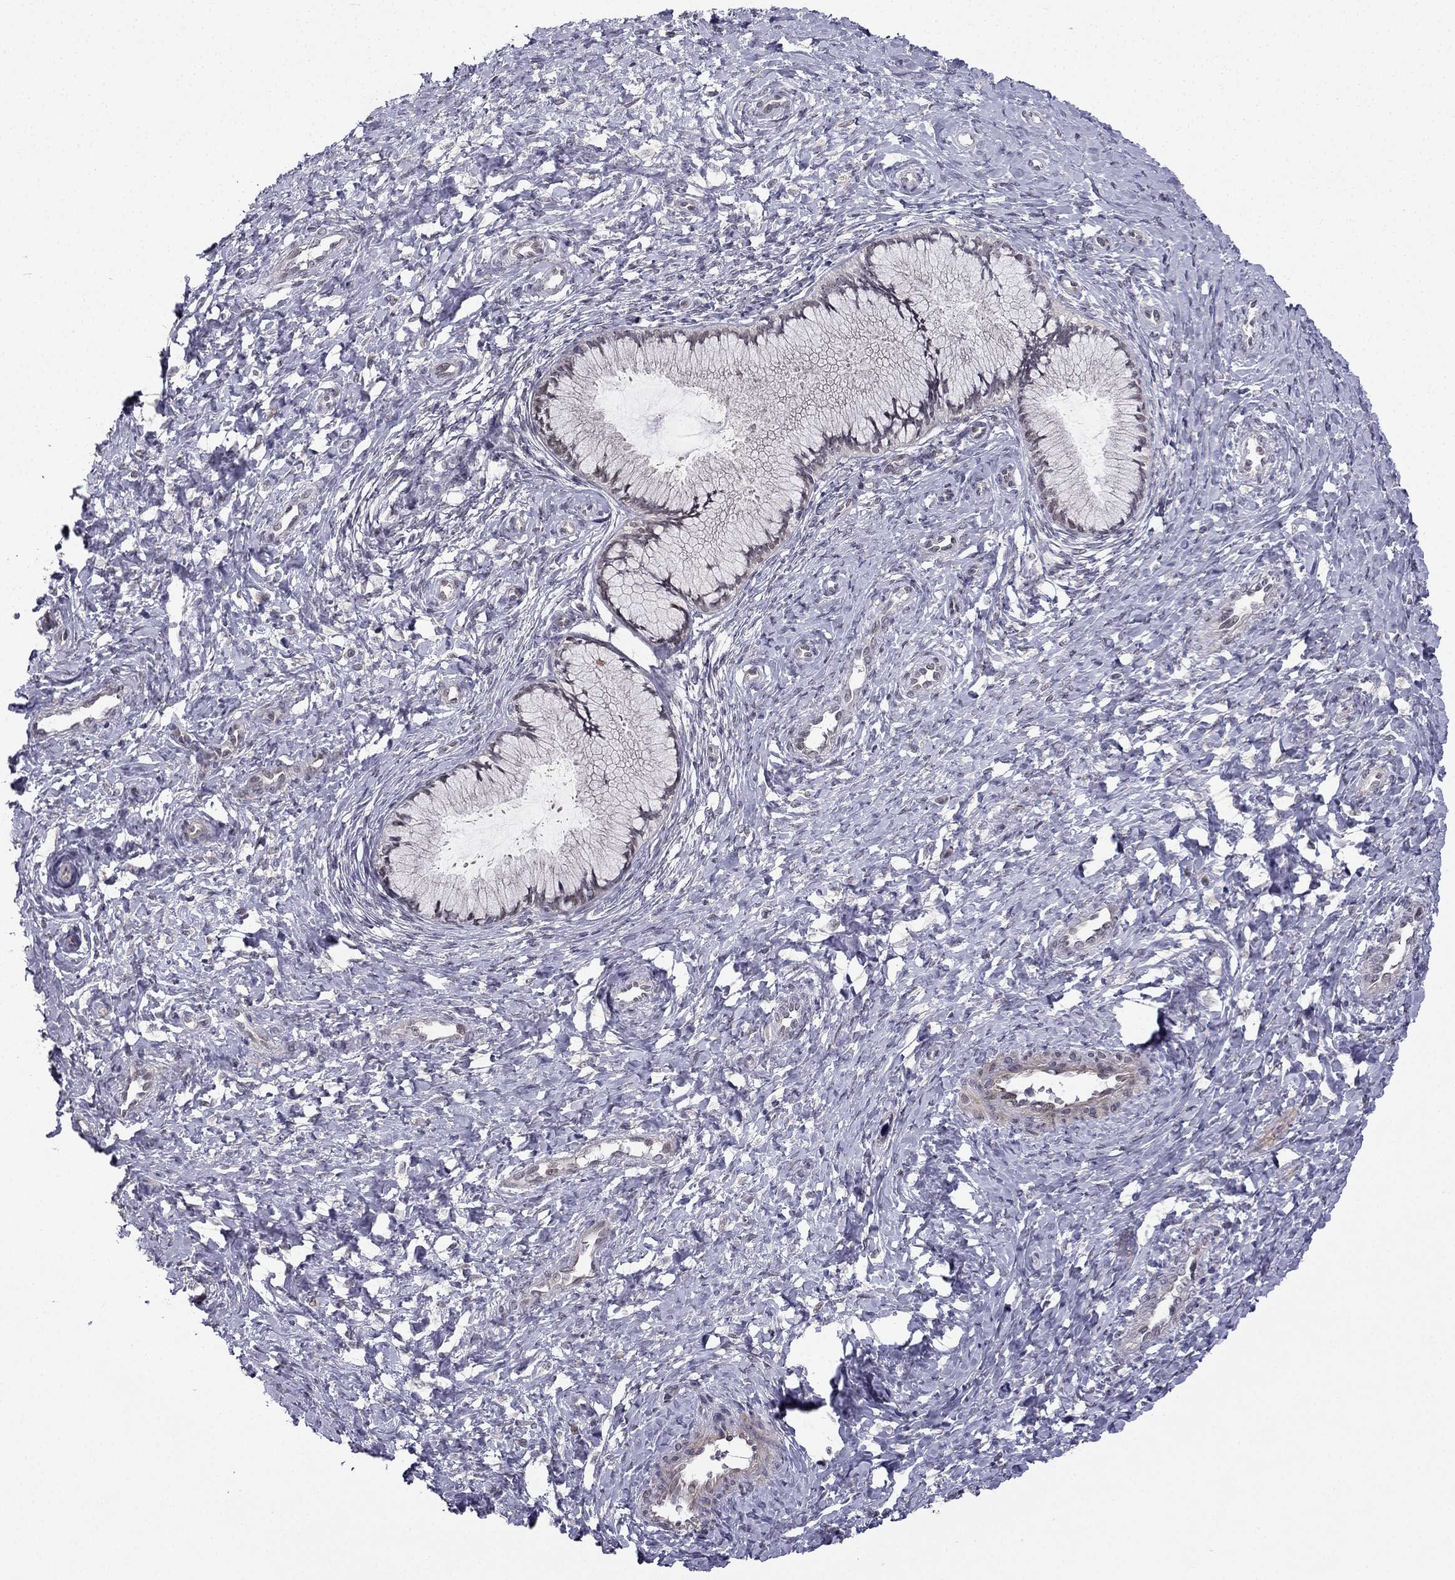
{"staining": {"intensity": "negative", "quantity": "none", "location": "none"}, "tissue": "cervix", "cell_type": "Glandular cells", "image_type": "normal", "snomed": [{"axis": "morphology", "description": "Normal tissue, NOS"}, {"axis": "topography", "description": "Cervix"}], "caption": "High magnification brightfield microscopy of normal cervix stained with DAB (3,3'-diaminobenzidine) (brown) and counterstained with hematoxylin (blue): glandular cells show no significant staining.", "gene": "CHST8", "patient": {"sex": "female", "age": 37}}